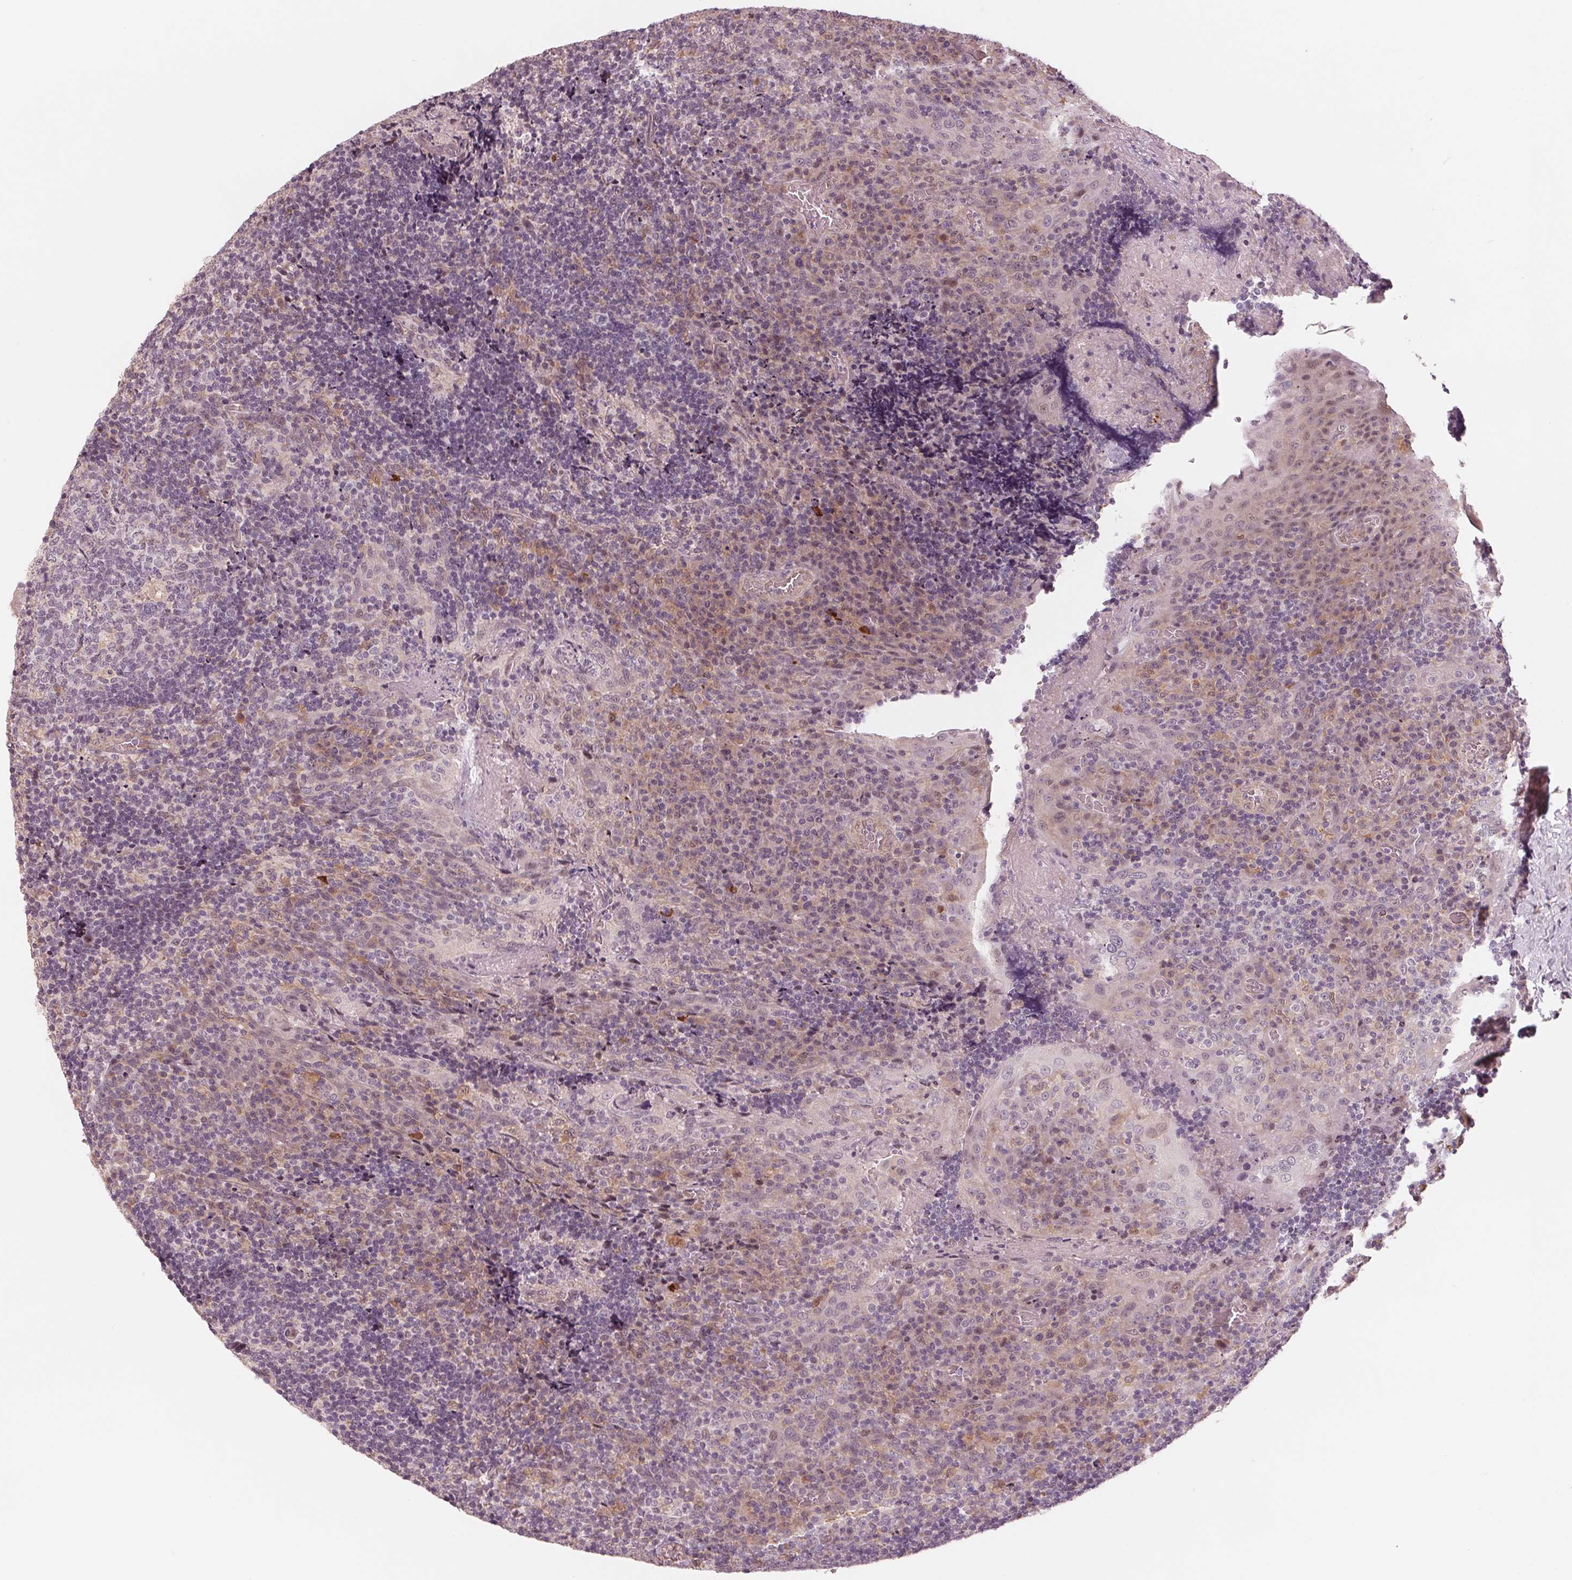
{"staining": {"intensity": "negative", "quantity": "none", "location": "none"}, "tissue": "tonsil", "cell_type": "Germinal center cells", "image_type": "normal", "snomed": [{"axis": "morphology", "description": "Normal tissue, NOS"}, {"axis": "topography", "description": "Tonsil"}], "caption": "The histopathology image displays no significant staining in germinal center cells of tonsil. Nuclei are stained in blue.", "gene": "IL9R", "patient": {"sex": "male", "age": 17}}